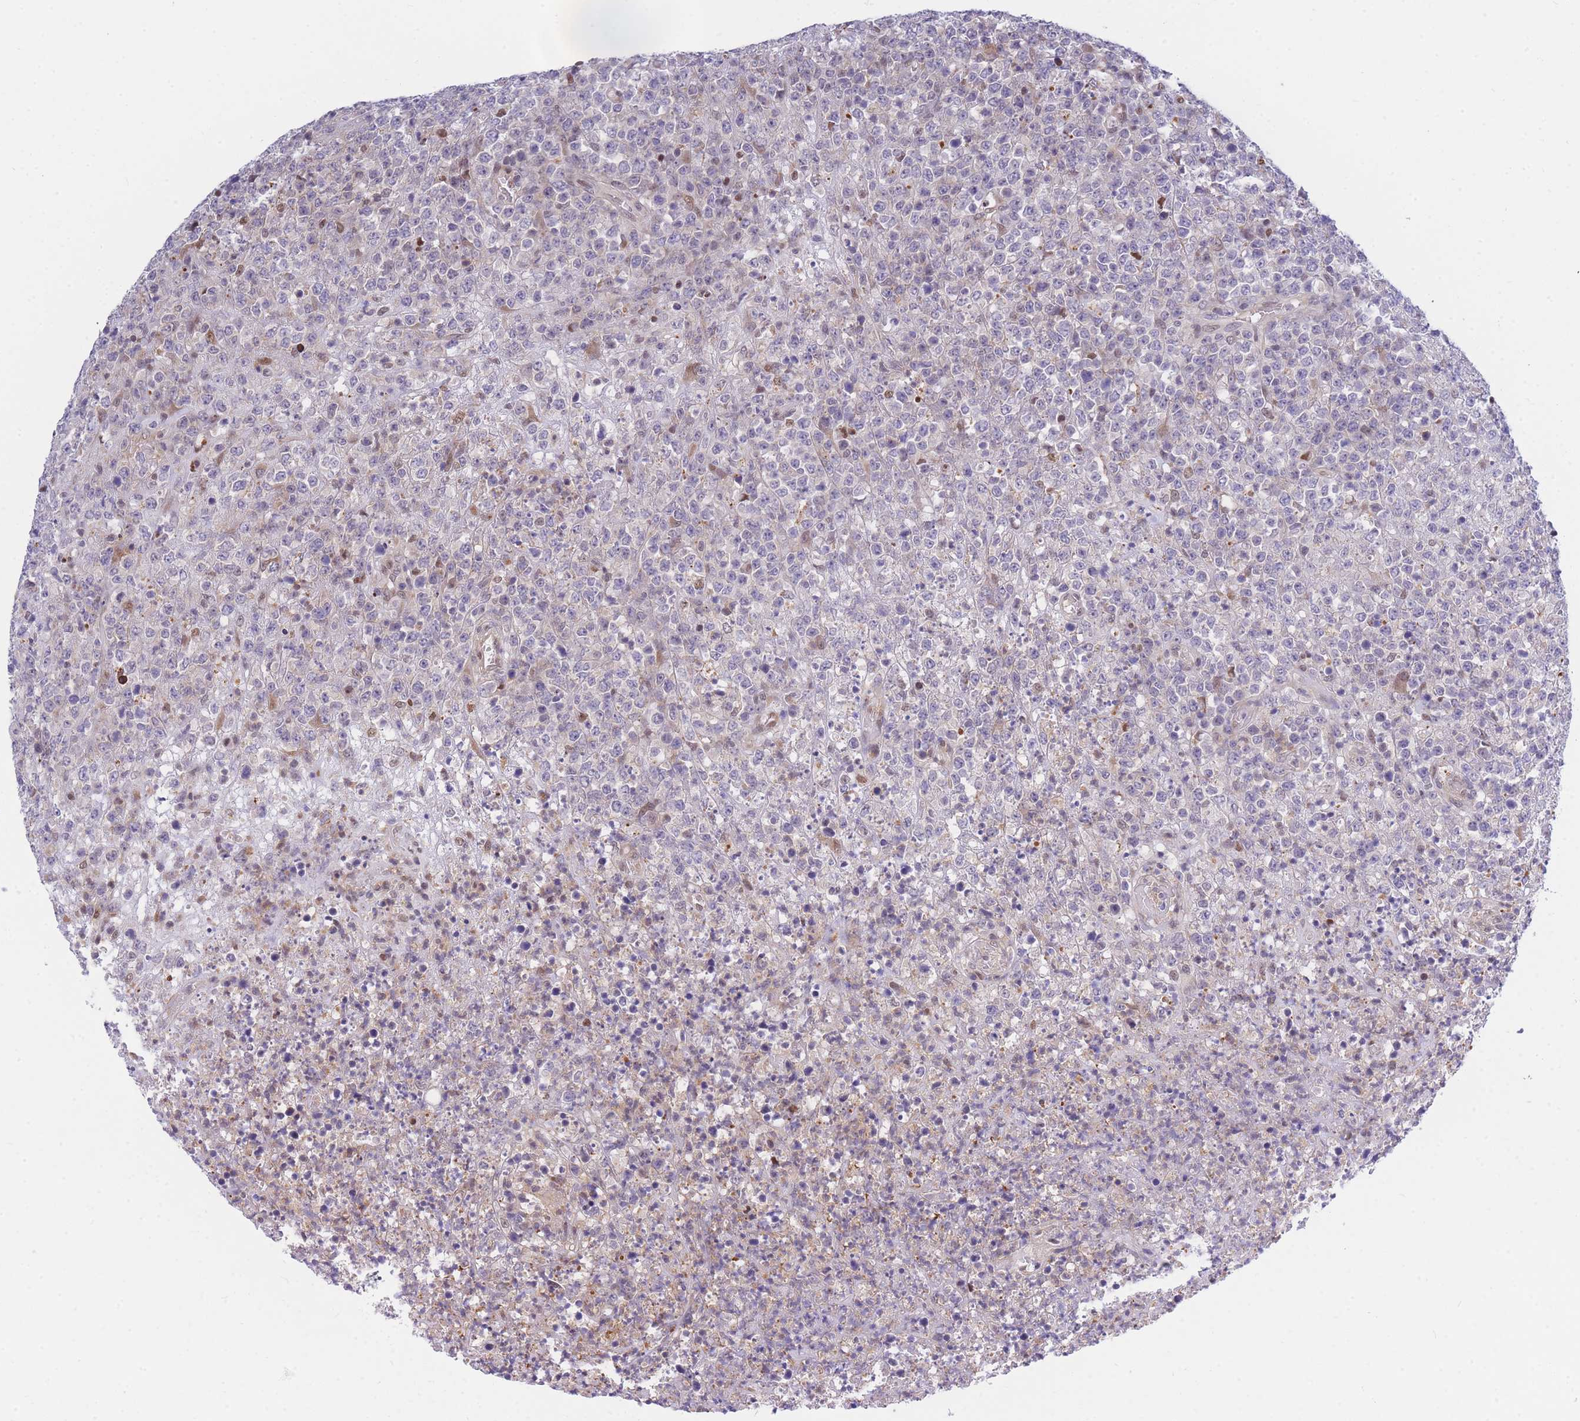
{"staining": {"intensity": "moderate", "quantity": "<25%", "location": "nuclear"}, "tissue": "lymphoma", "cell_type": "Tumor cells", "image_type": "cancer", "snomed": [{"axis": "morphology", "description": "Malignant lymphoma, non-Hodgkin's type, High grade"}, {"axis": "topography", "description": "Colon"}], "caption": "IHC image of human high-grade malignant lymphoma, non-Hodgkin's type stained for a protein (brown), which demonstrates low levels of moderate nuclear expression in approximately <25% of tumor cells.", "gene": "CRACD", "patient": {"sex": "female", "age": 53}}